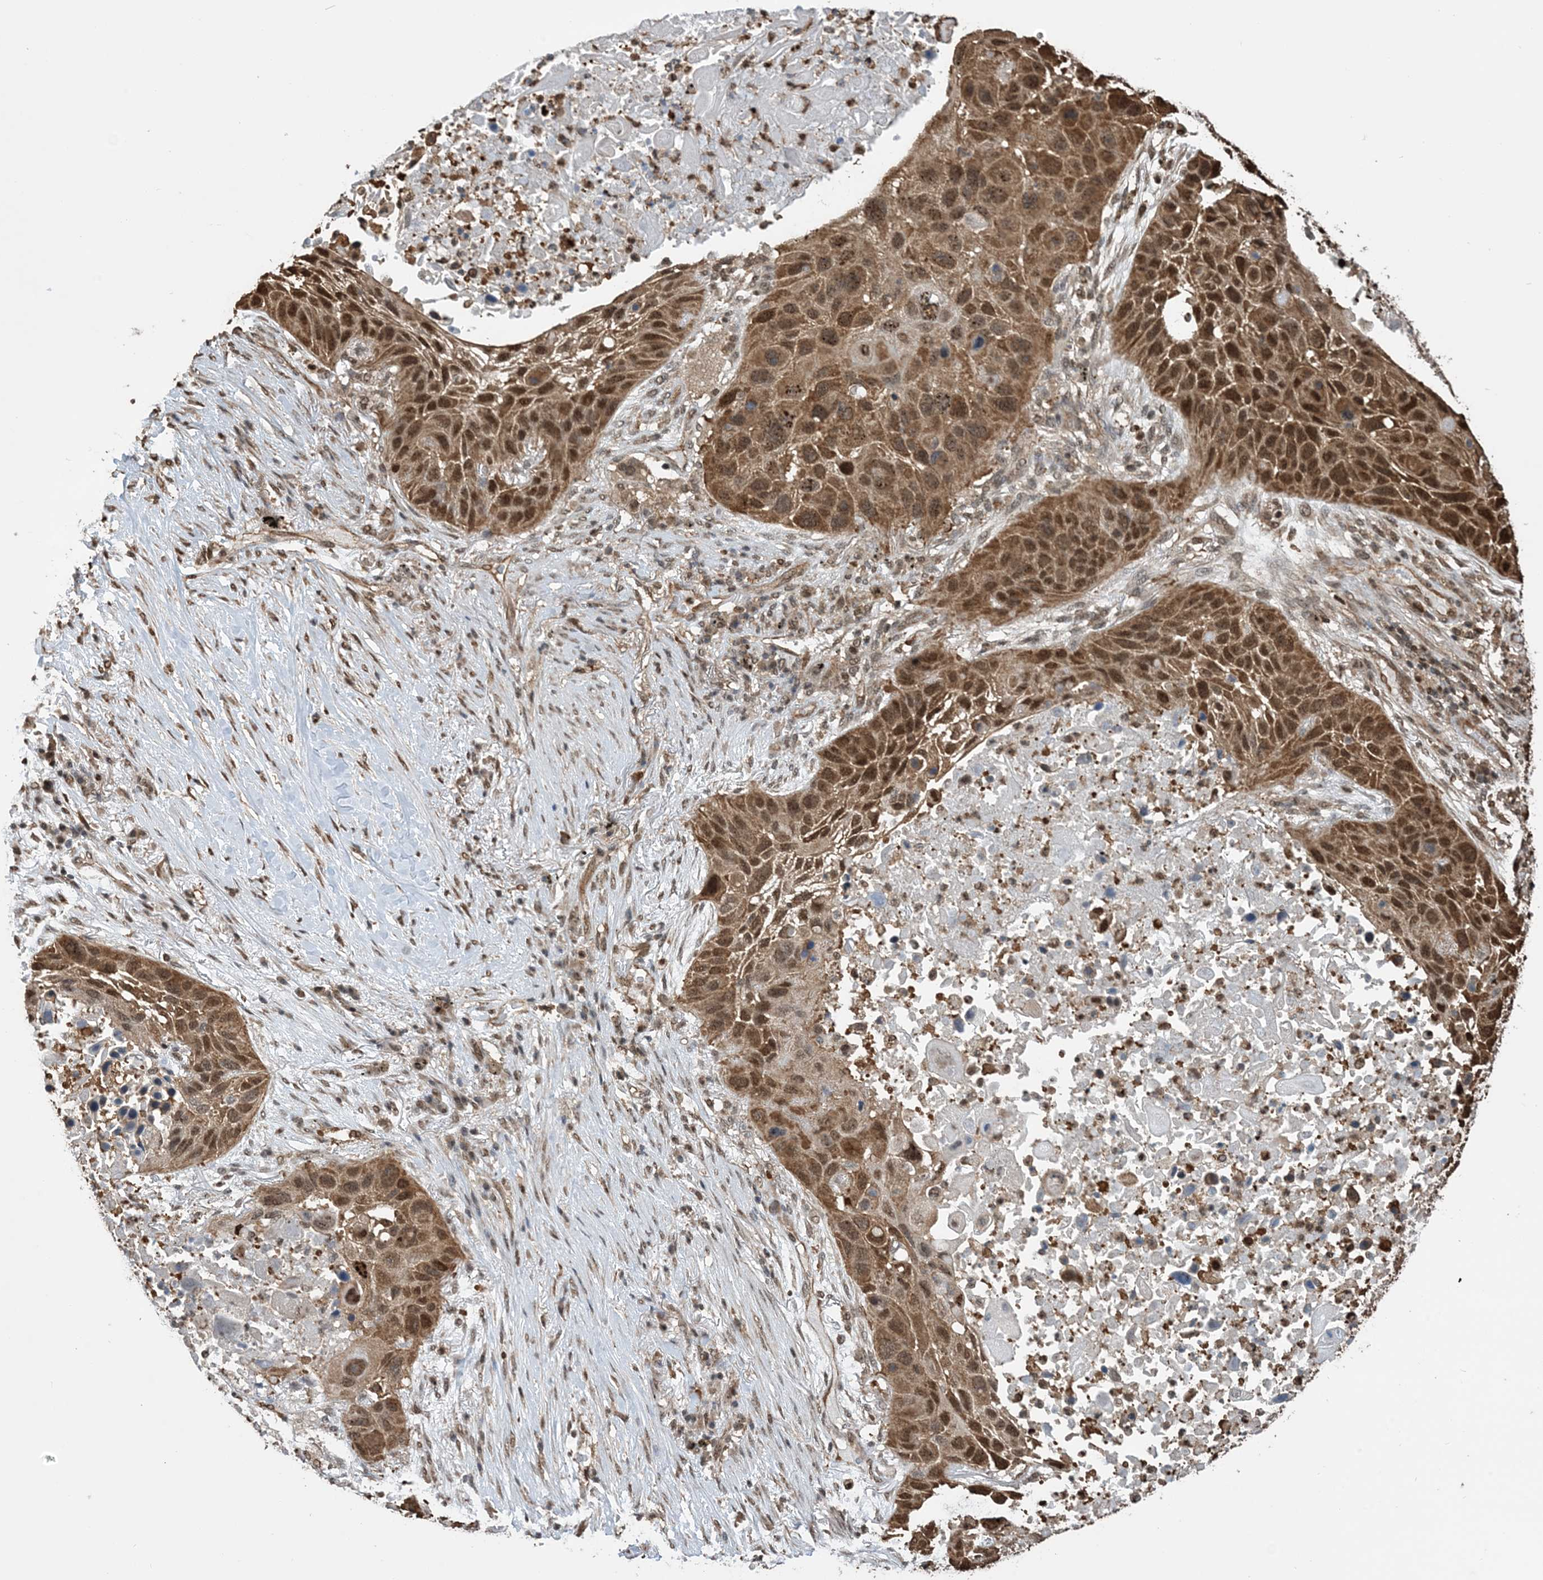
{"staining": {"intensity": "moderate", "quantity": ">75%", "location": "cytoplasmic/membranous,nuclear"}, "tissue": "lung cancer", "cell_type": "Tumor cells", "image_type": "cancer", "snomed": [{"axis": "morphology", "description": "Squamous cell carcinoma, NOS"}, {"axis": "topography", "description": "Lung"}], "caption": "A brown stain highlights moderate cytoplasmic/membranous and nuclear staining of a protein in lung cancer tumor cells.", "gene": "HSPA1A", "patient": {"sex": "male", "age": 57}}